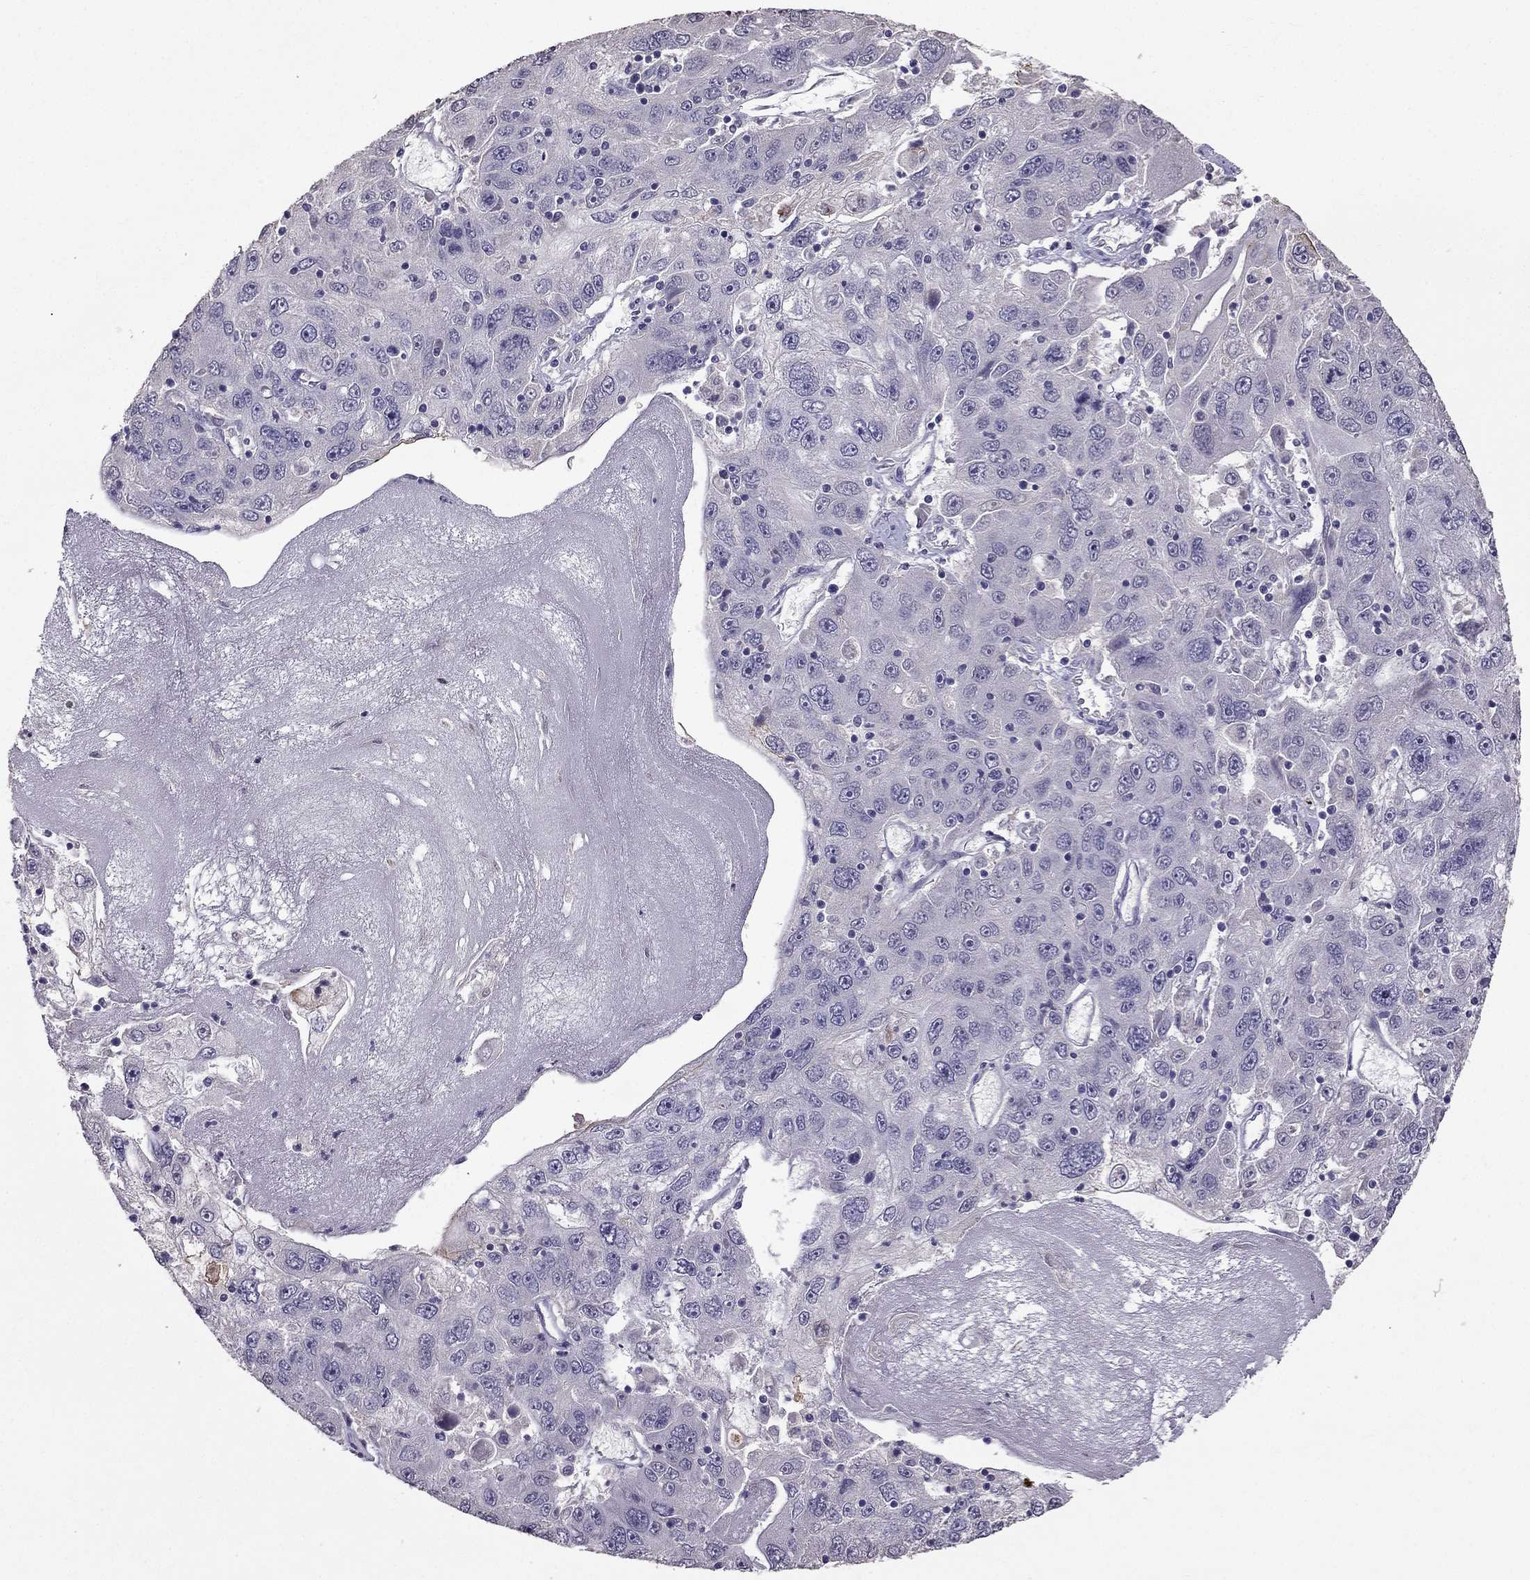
{"staining": {"intensity": "negative", "quantity": "none", "location": "none"}, "tissue": "stomach cancer", "cell_type": "Tumor cells", "image_type": "cancer", "snomed": [{"axis": "morphology", "description": "Adenocarcinoma, NOS"}, {"axis": "topography", "description": "Stomach"}], "caption": "A micrograph of stomach cancer (adenocarcinoma) stained for a protein displays no brown staining in tumor cells.", "gene": "SCG5", "patient": {"sex": "male", "age": 56}}